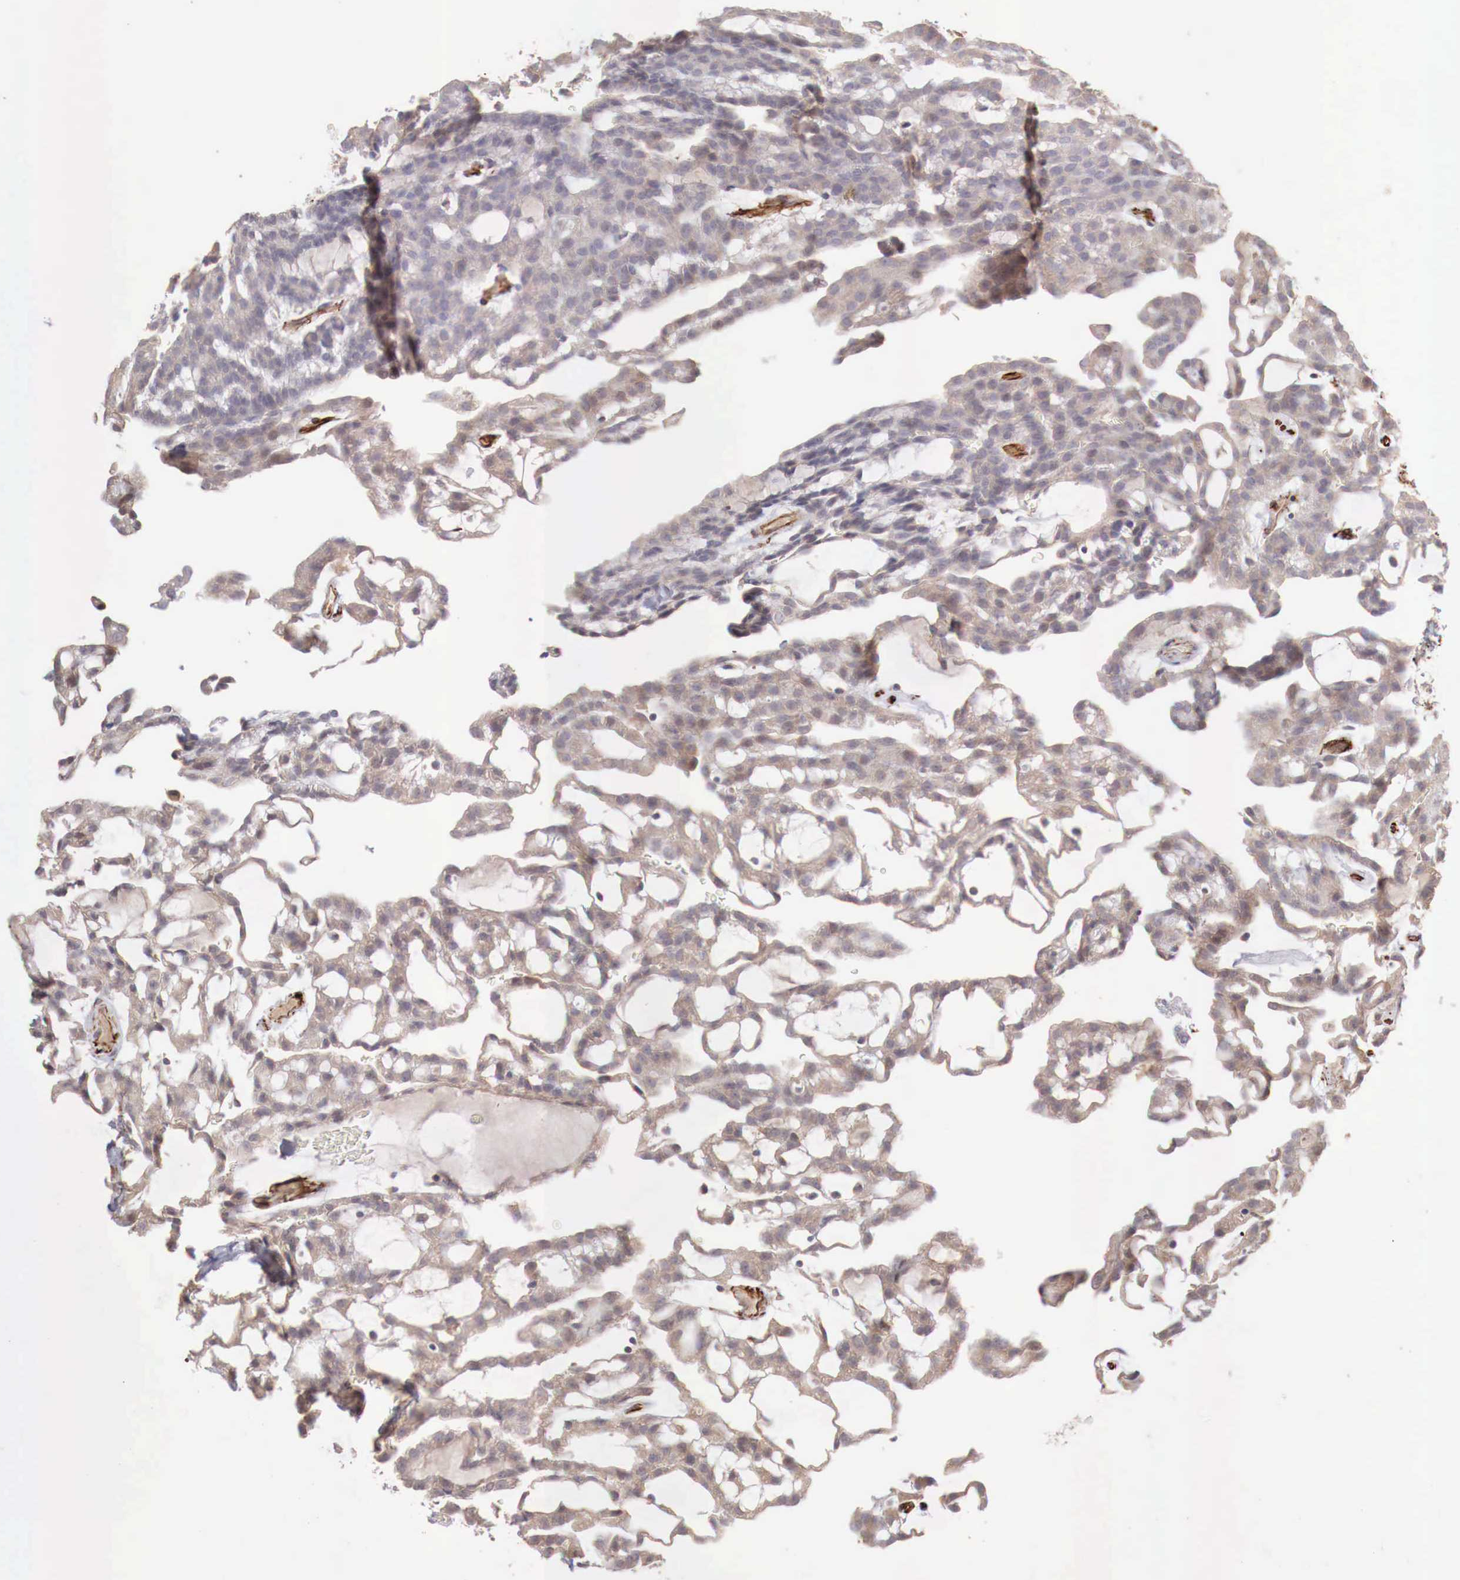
{"staining": {"intensity": "negative", "quantity": "none", "location": "none"}, "tissue": "renal cancer", "cell_type": "Tumor cells", "image_type": "cancer", "snomed": [{"axis": "morphology", "description": "Adenocarcinoma, NOS"}, {"axis": "topography", "description": "Kidney"}], "caption": "Photomicrograph shows no significant protein staining in tumor cells of renal cancer. Brightfield microscopy of immunohistochemistry stained with DAB (3,3'-diaminobenzidine) (brown) and hematoxylin (blue), captured at high magnification.", "gene": "WT1", "patient": {"sex": "male", "age": 63}}